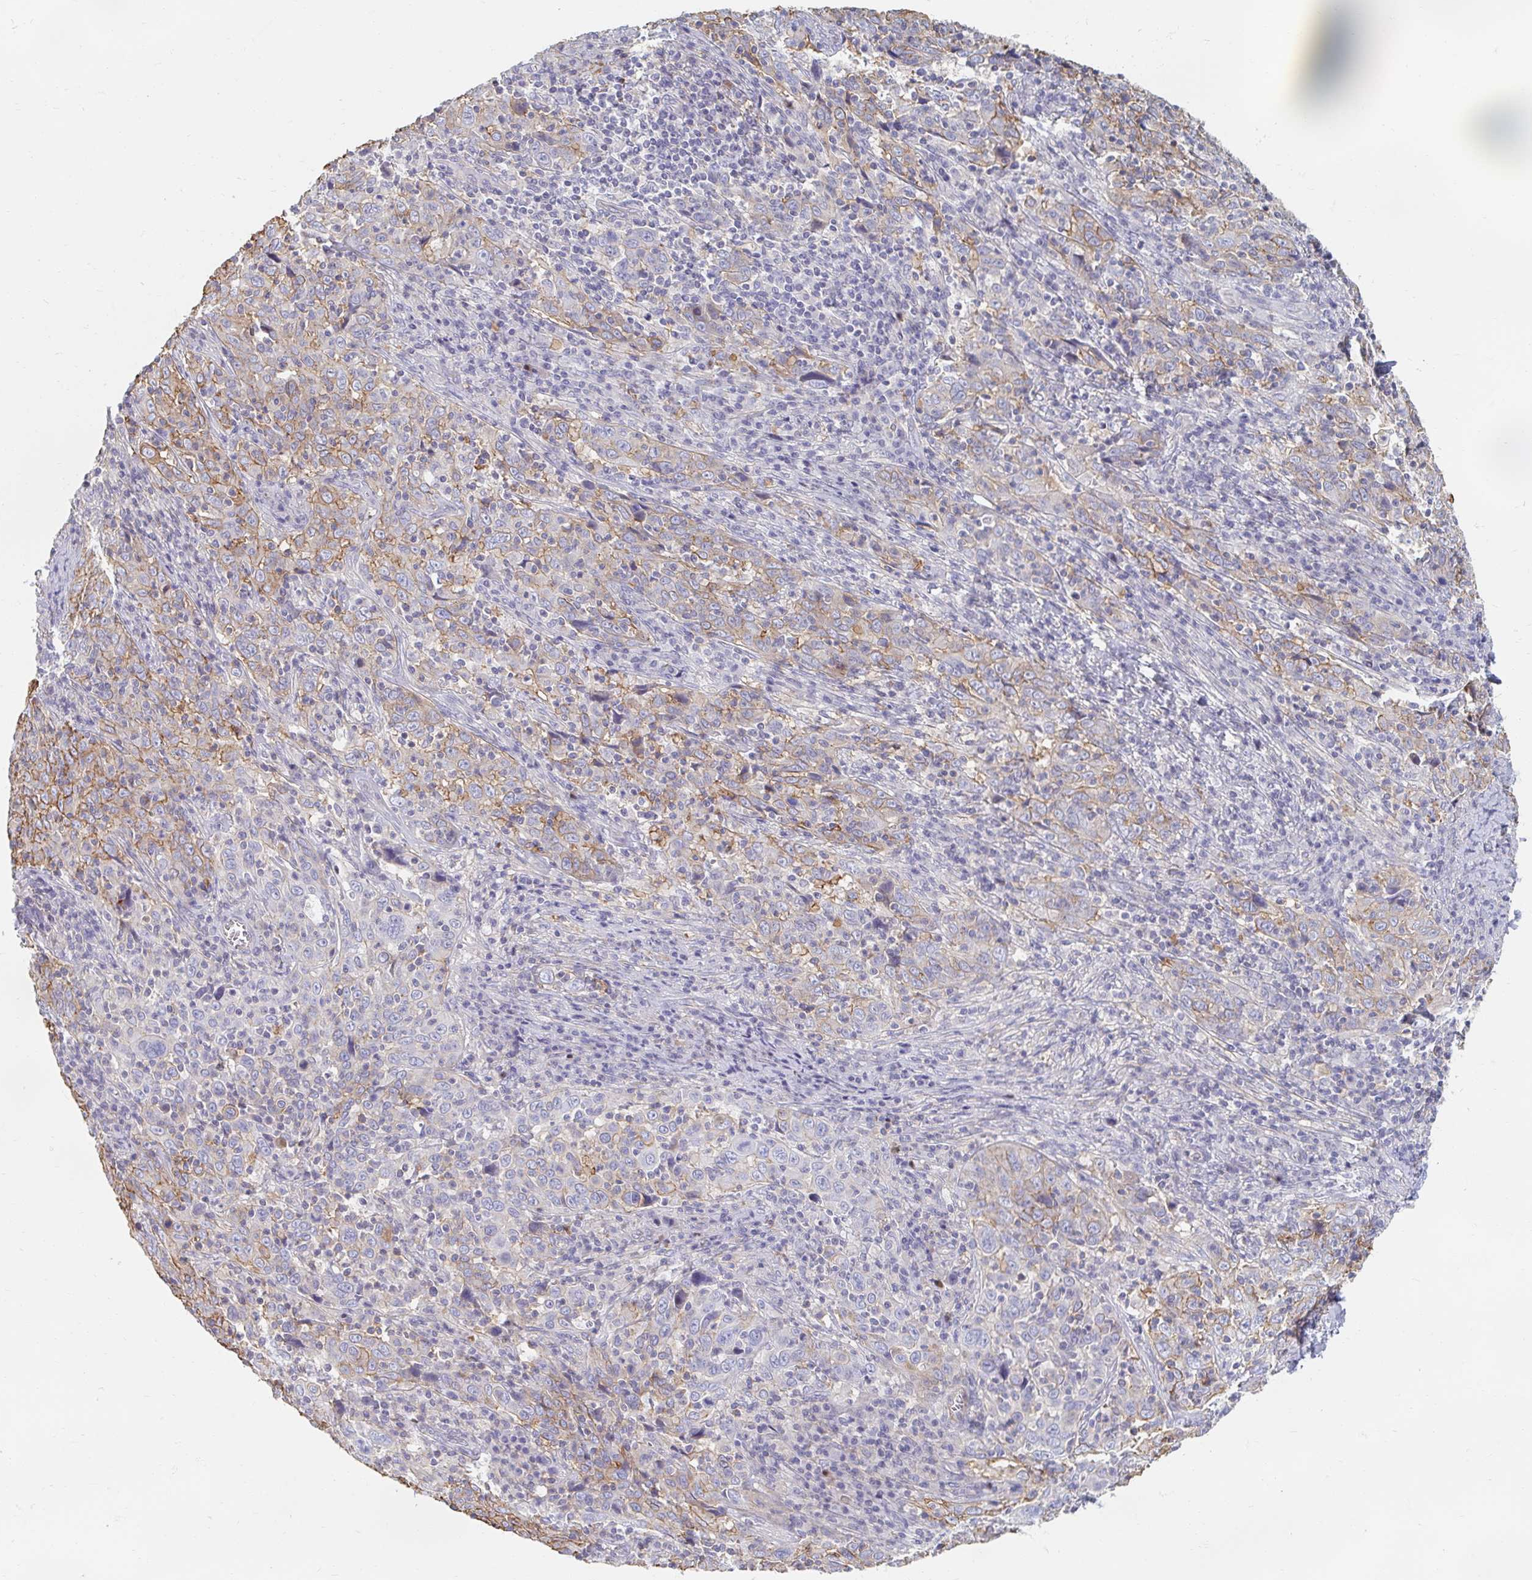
{"staining": {"intensity": "moderate", "quantity": "<25%", "location": "cytoplasmic/membranous"}, "tissue": "cervical cancer", "cell_type": "Tumor cells", "image_type": "cancer", "snomed": [{"axis": "morphology", "description": "Squamous cell carcinoma, NOS"}, {"axis": "topography", "description": "Cervix"}], "caption": "The image exhibits staining of cervical cancer, revealing moderate cytoplasmic/membranous protein staining (brown color) within tumor cells.", "gene": "MYLK2", "patient": {"sex": "female", "age": 46}}